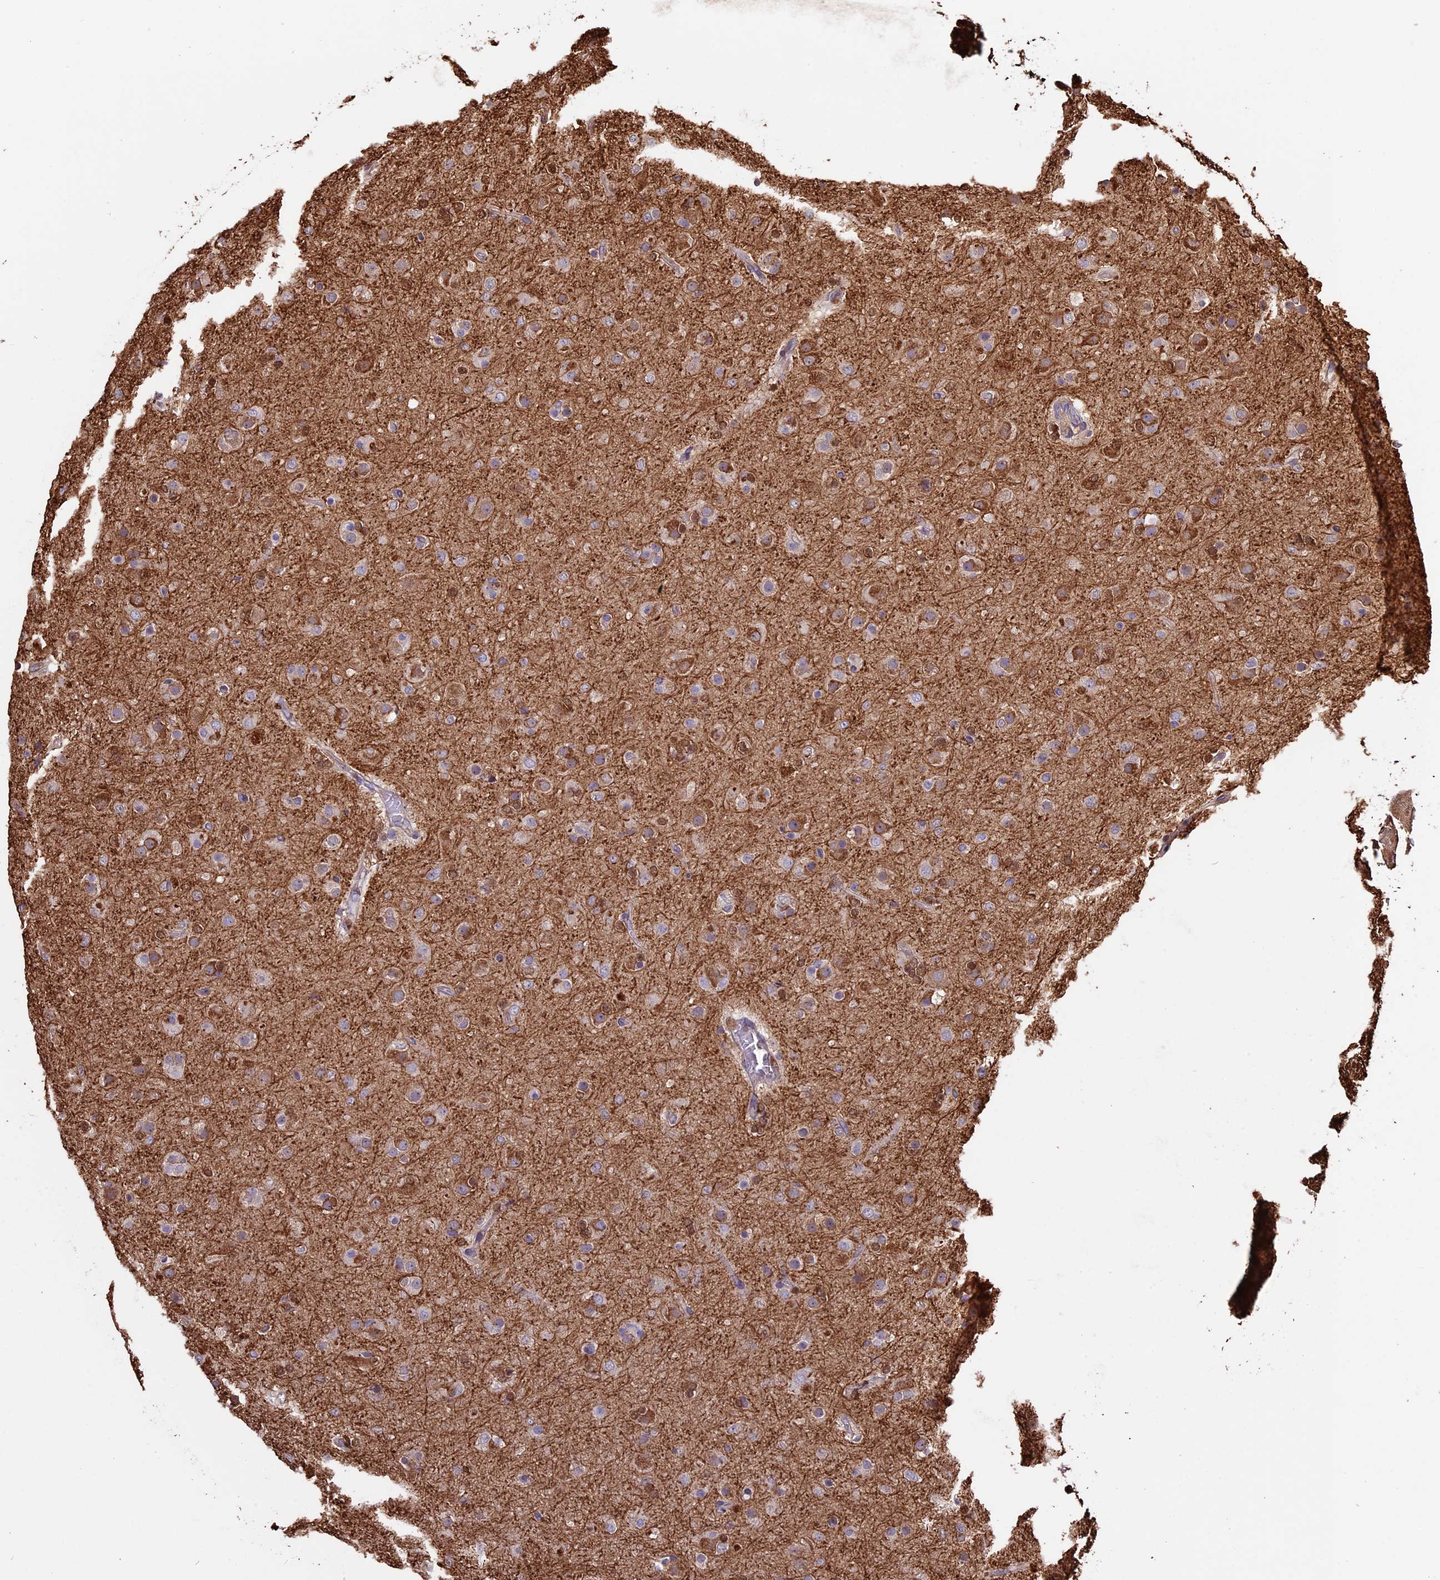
{"staining": {"intensity": "moderate", "quantity": "25%-75%", "location": "cytoplasmic/membranous"}, "tissue": "glioma", "cell_type": "Tumor cells", "image_type": "cancer", "snomed": [{"axis": "morphology", "description": "Glioma, malignant, Low grade"}, {"axis": "topography", "description": "Brain"}], "caption": "Immunohistochemistry (IHC) of human glioma shows medium levels of moderate cytoplasmic/membranous positivity in about 25%-75% of tumor cells. The staining was performed using DAB (3,3'-diaminobenzidine) to visualize the protein expression in brown, while the nuclei were stained in blue with hematoxylin (Magnification: 20x).", "gene": "VWA3A", "patient": {"sex": "male", "age": 65}}